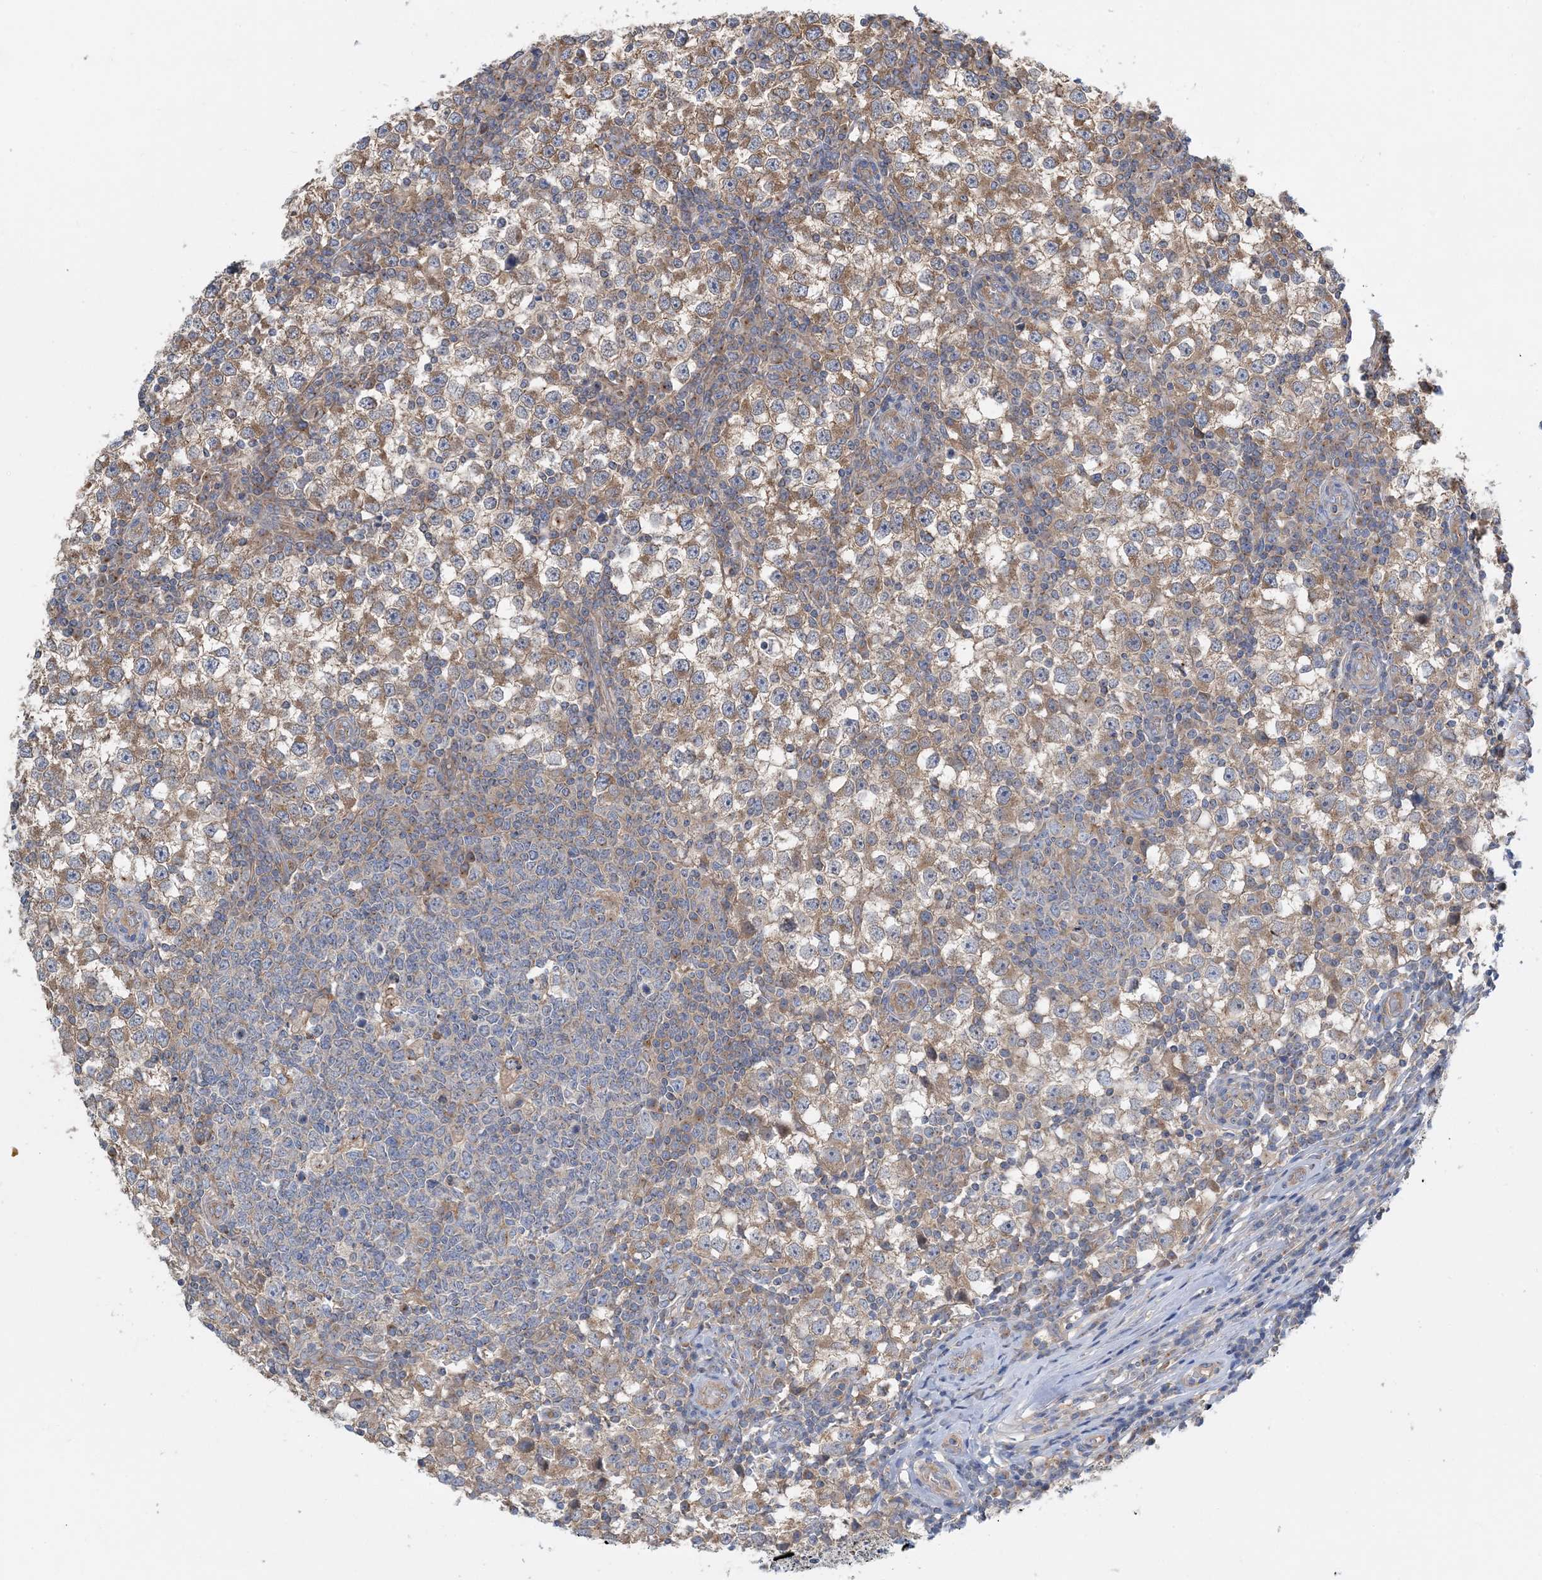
{"staining": {"intensity": "moderate", "quantity": ">75%", "location": "cytoplasmic/membranous"}, "tissue": "testis cancer", "cell_type": "Tumor cells", "image_type": "cancer", "snomed": [{"axis": "morphology", "description": "Seminoma, NOS"}, {"axis": "topography", "description": "Testis"}], "caption": "A brown stain highlights moderate cytoplasmic/membranous positivity of a protein in human seminoma (testis) tumor cells.", "gene": "SIDT1", "patient": {"sex": "male", "age": 65}}